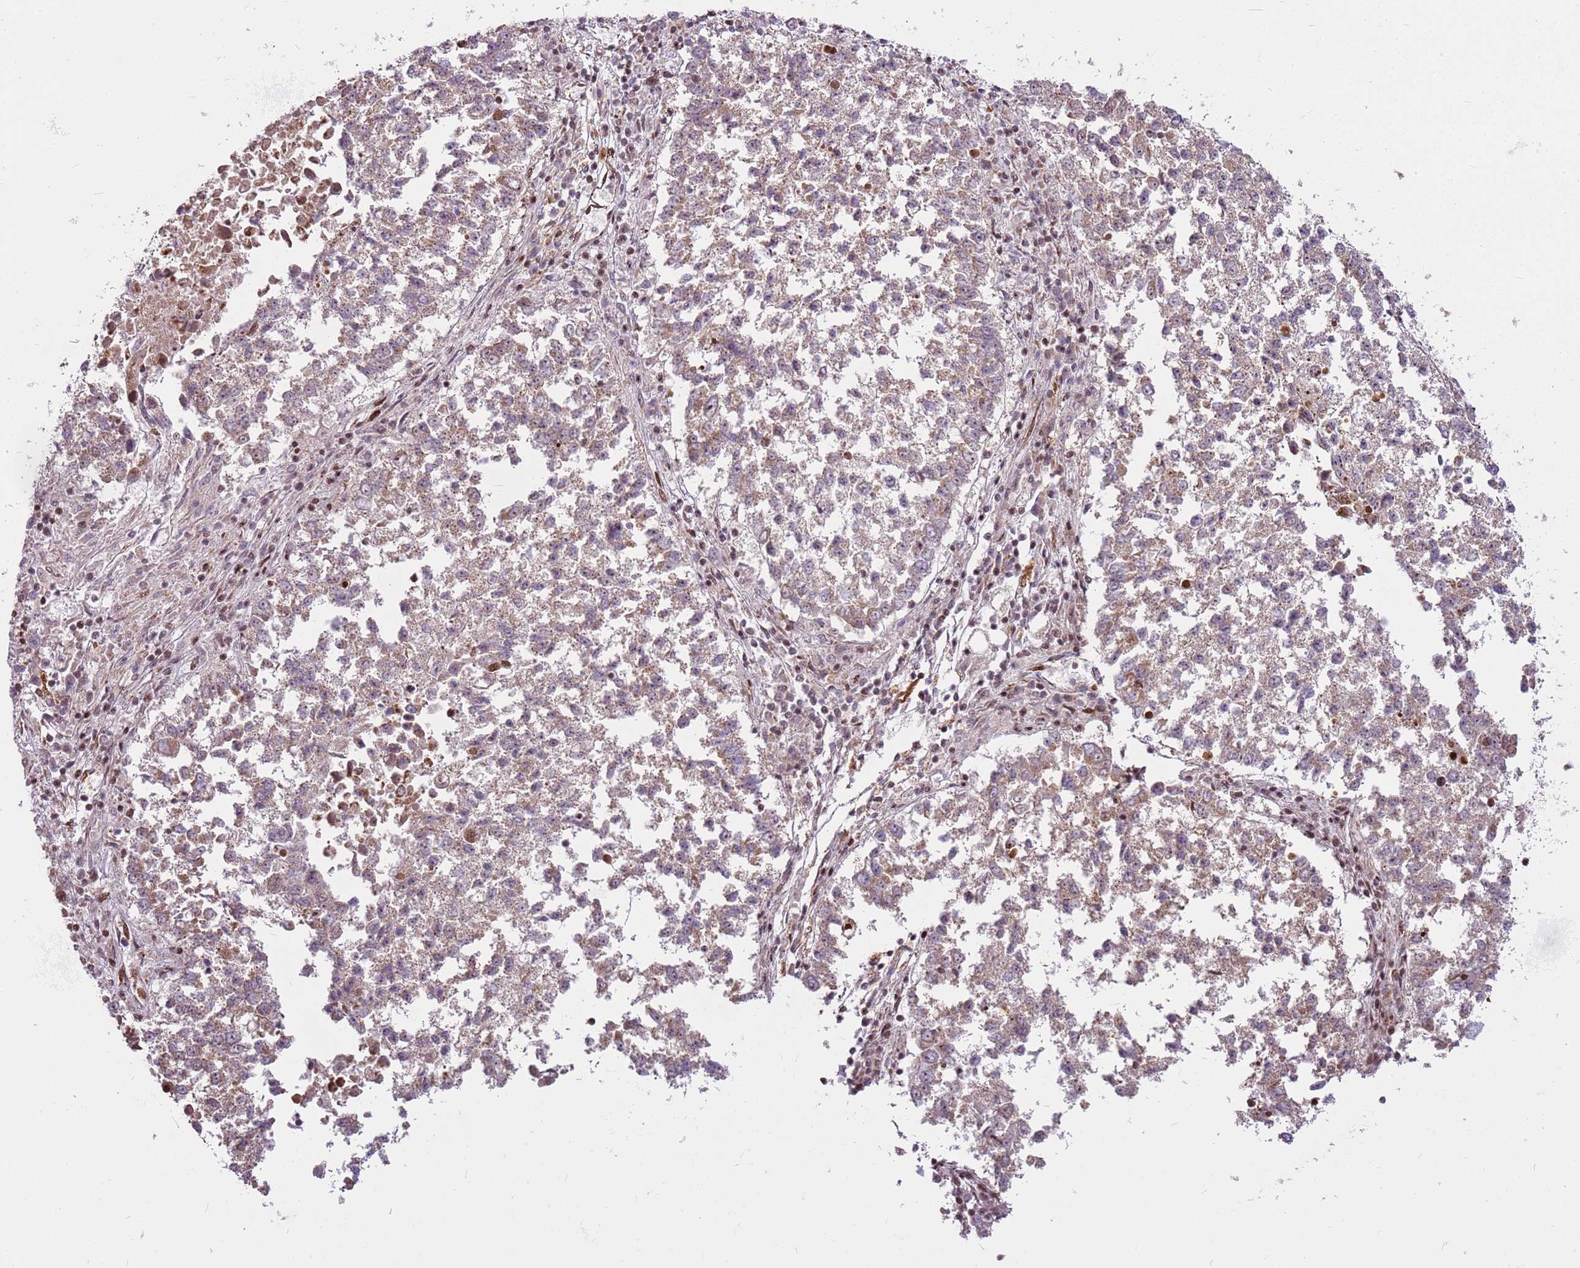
{"staining": {"intensity": "moderate", "quantity": "<25%", "location": "cytoplasmic/membranous,nuclear"}, "tissue": "lung cancer", "cell_type": "Tumor cells", "image_type": "cancer", "snomed": [{"axis": "morphology", "description": "Squamous cell carcinoma, NOS"}, {"axis": "topography", "description": "Lung"}], "caption": "Human lung cancer stained for a protein (brown) exhibits moderate cytoplasmic/membranous and nuclear positive positivity in approximately <25% of tumor cells.", "gene": "PCTP", "patient": {"sex": "male", "age": 73}}